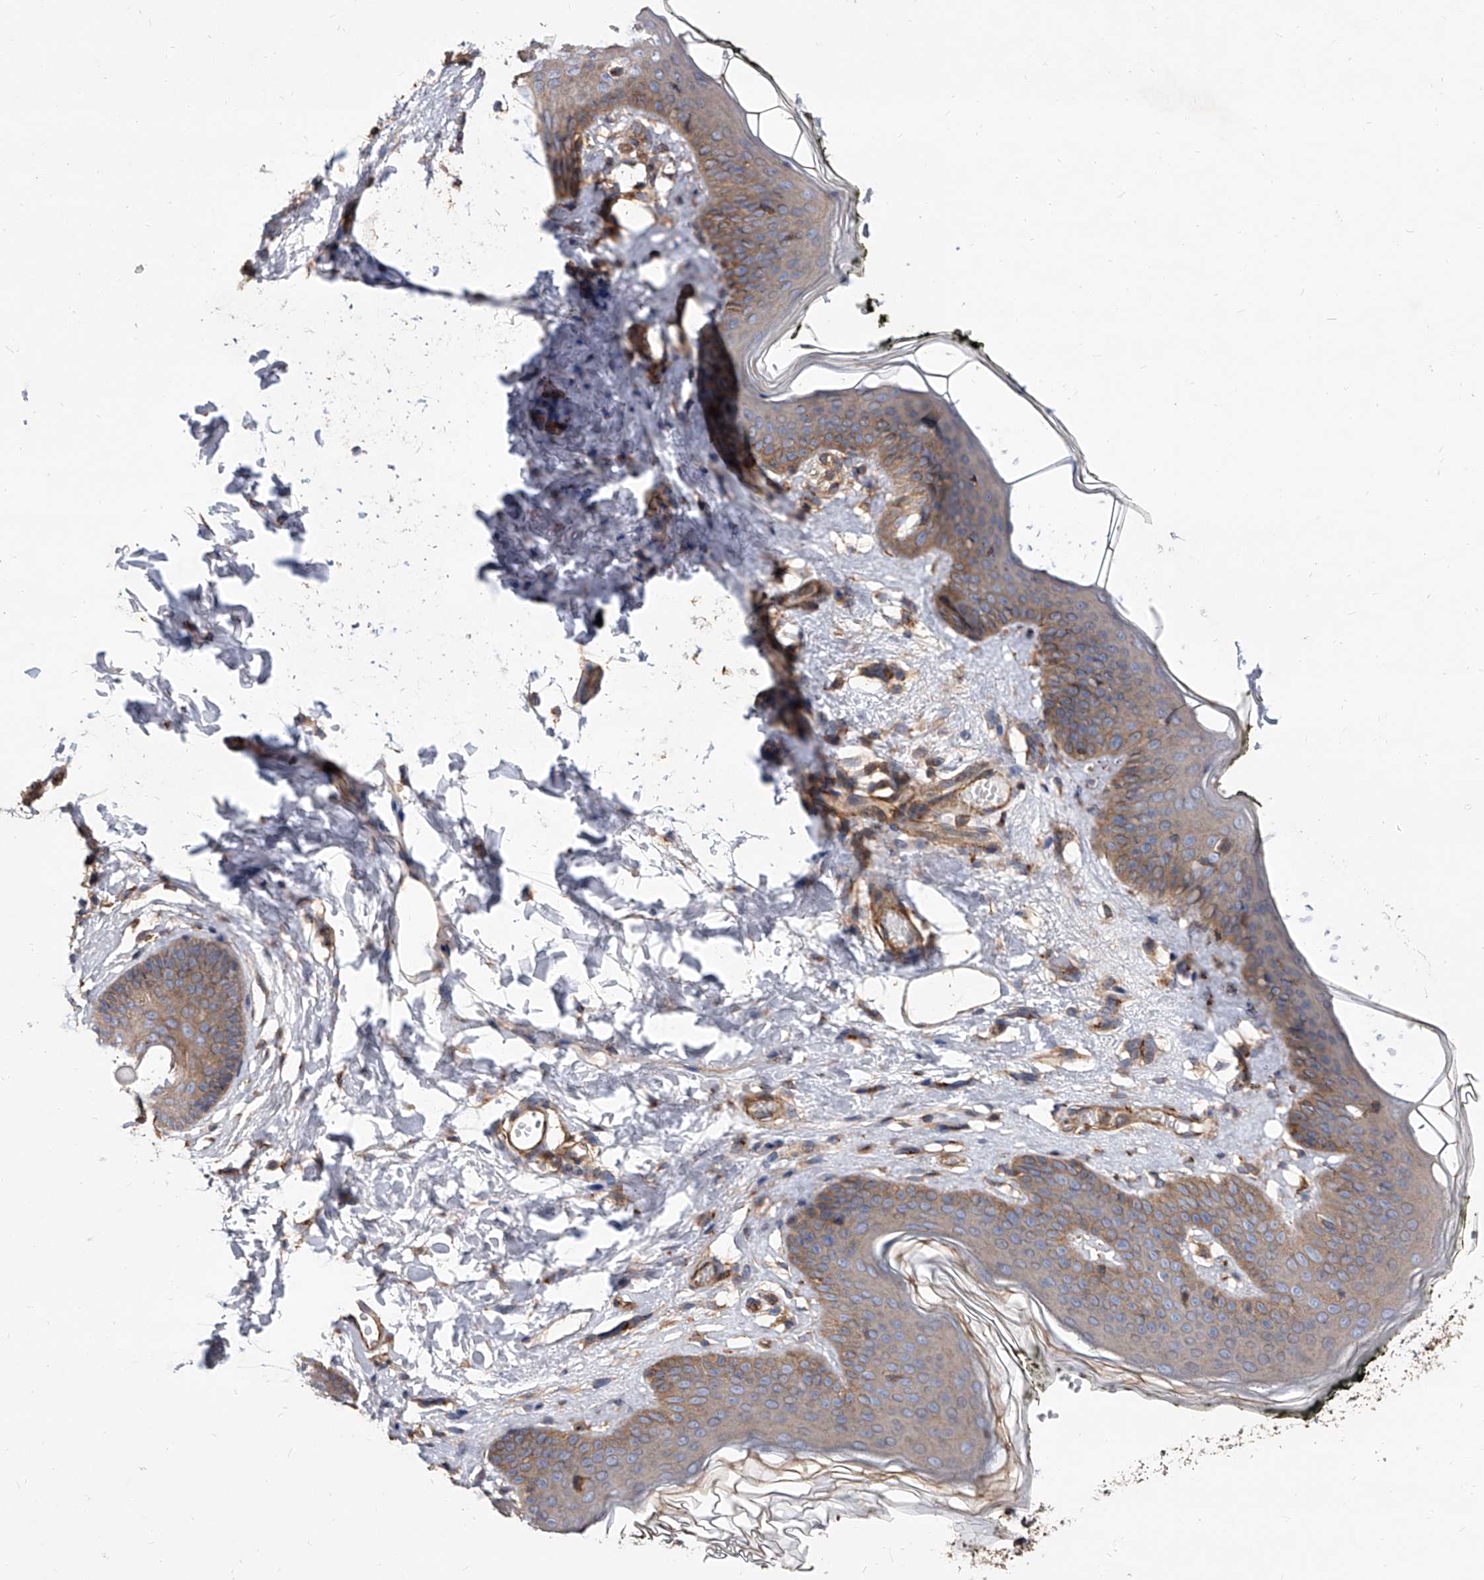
{"staining": {"intensity": "moderate", "quantity": ">75%", "location": "cytoplasmic/membranous"}, "tissue": "skin", "cell_type": "Epidermal cells", "image_type": "normal", "snomed": [{"axis": "morphology", "description": "Normal tissue, NOS"}, {"axis": "morphology", "description": "Inflammation, NOS"}, {"axis": "topography", "description": "Vulva"}], "caption": "Immunohistochemistry (DAB) staining of normal skin reveals moderate cytoplasmic/membranous protein positivity in approximately >75% of epidermal cells. The protein is shown in brown color, while the nuclei are stained blue.", "gene": "PISD", "patient": {"sex": "female", "age": 84}}